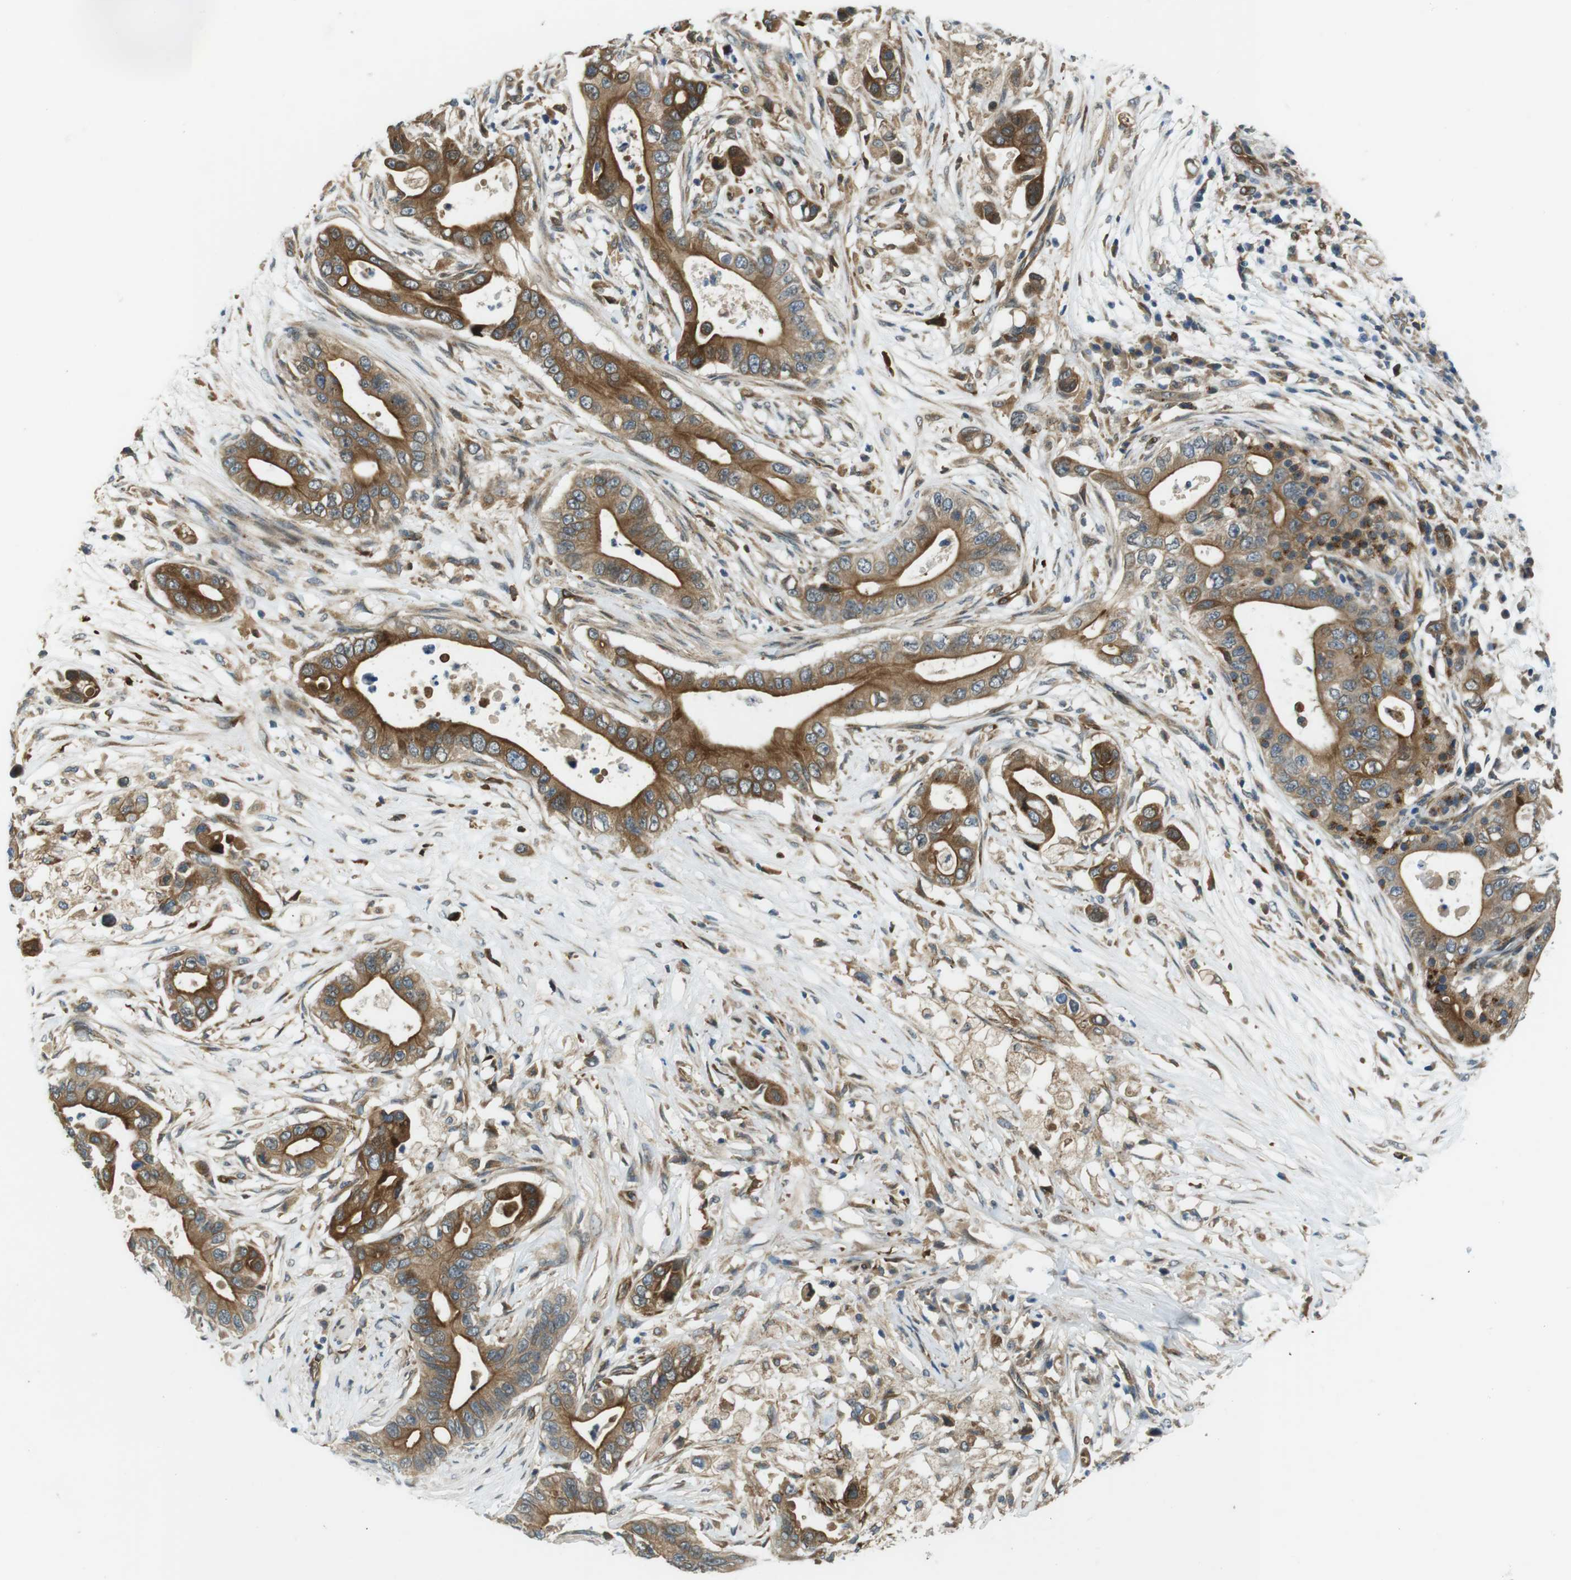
{"staining": {"intensity": "moderate", "quantity": ">75%", "location": "cytoplasmic/membranous"}, "tissue": "pancreatic cancer", "cell_type": "Tumor cells", "image_type": "cancer", "snomed": [{"axis": "morphology", "description": "Adenocarcinoma, NOS"}, {"axis": "topography", "description": "Pancreas"}], "caption": "Tumor cells exhibit medium levels of moderate cytoplasmic/membranous expression in about >75% of cells in pancreatic cancer. Ihc stains the protein of interest in brown and the nuclei are stained blue.", "gene": "PALD1", "patient": {"sex": "male", "age": 77}}